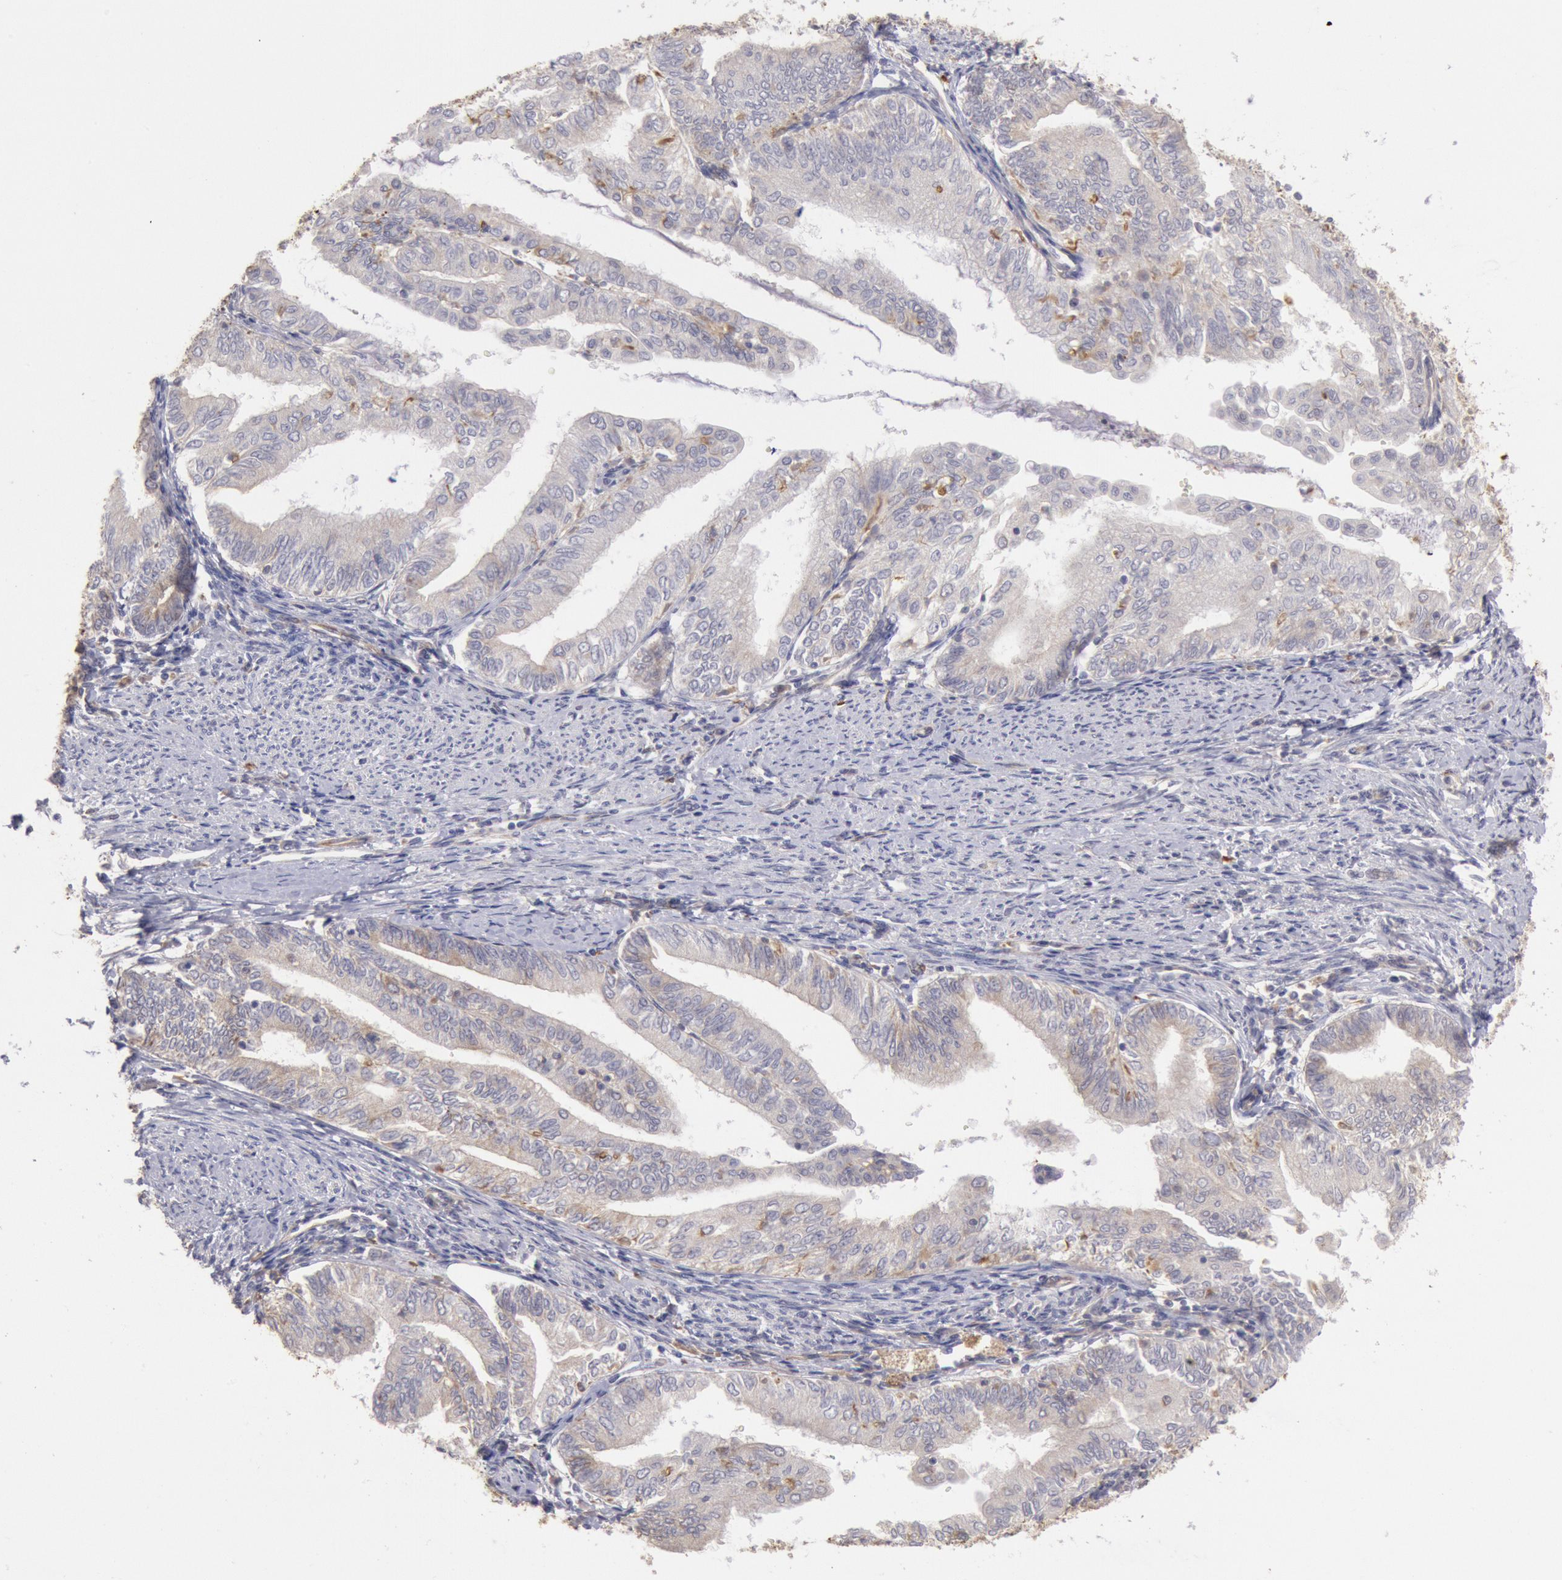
{"staining": {"intensity": "weak", "quantity": "25%-75%", "location": "cytoplasmic/membranous"}, "tissue": "endometrial cancer", "cell_type": "Tumor cells", "image_type": "cancer", "snomed": [{"axis": "morphology", "description": "Adenocarcinoma, NOS"}, {"axis": "topography", "description": "Endometrium"}], "caption": "Tumor cells exhibit low levels of weak cytoplasmic/membranous expression in approximately 25%-75% of cells in endometrial cancer.", "gene": "RNF139", "patient": {"sex": "female", "age": 66}}